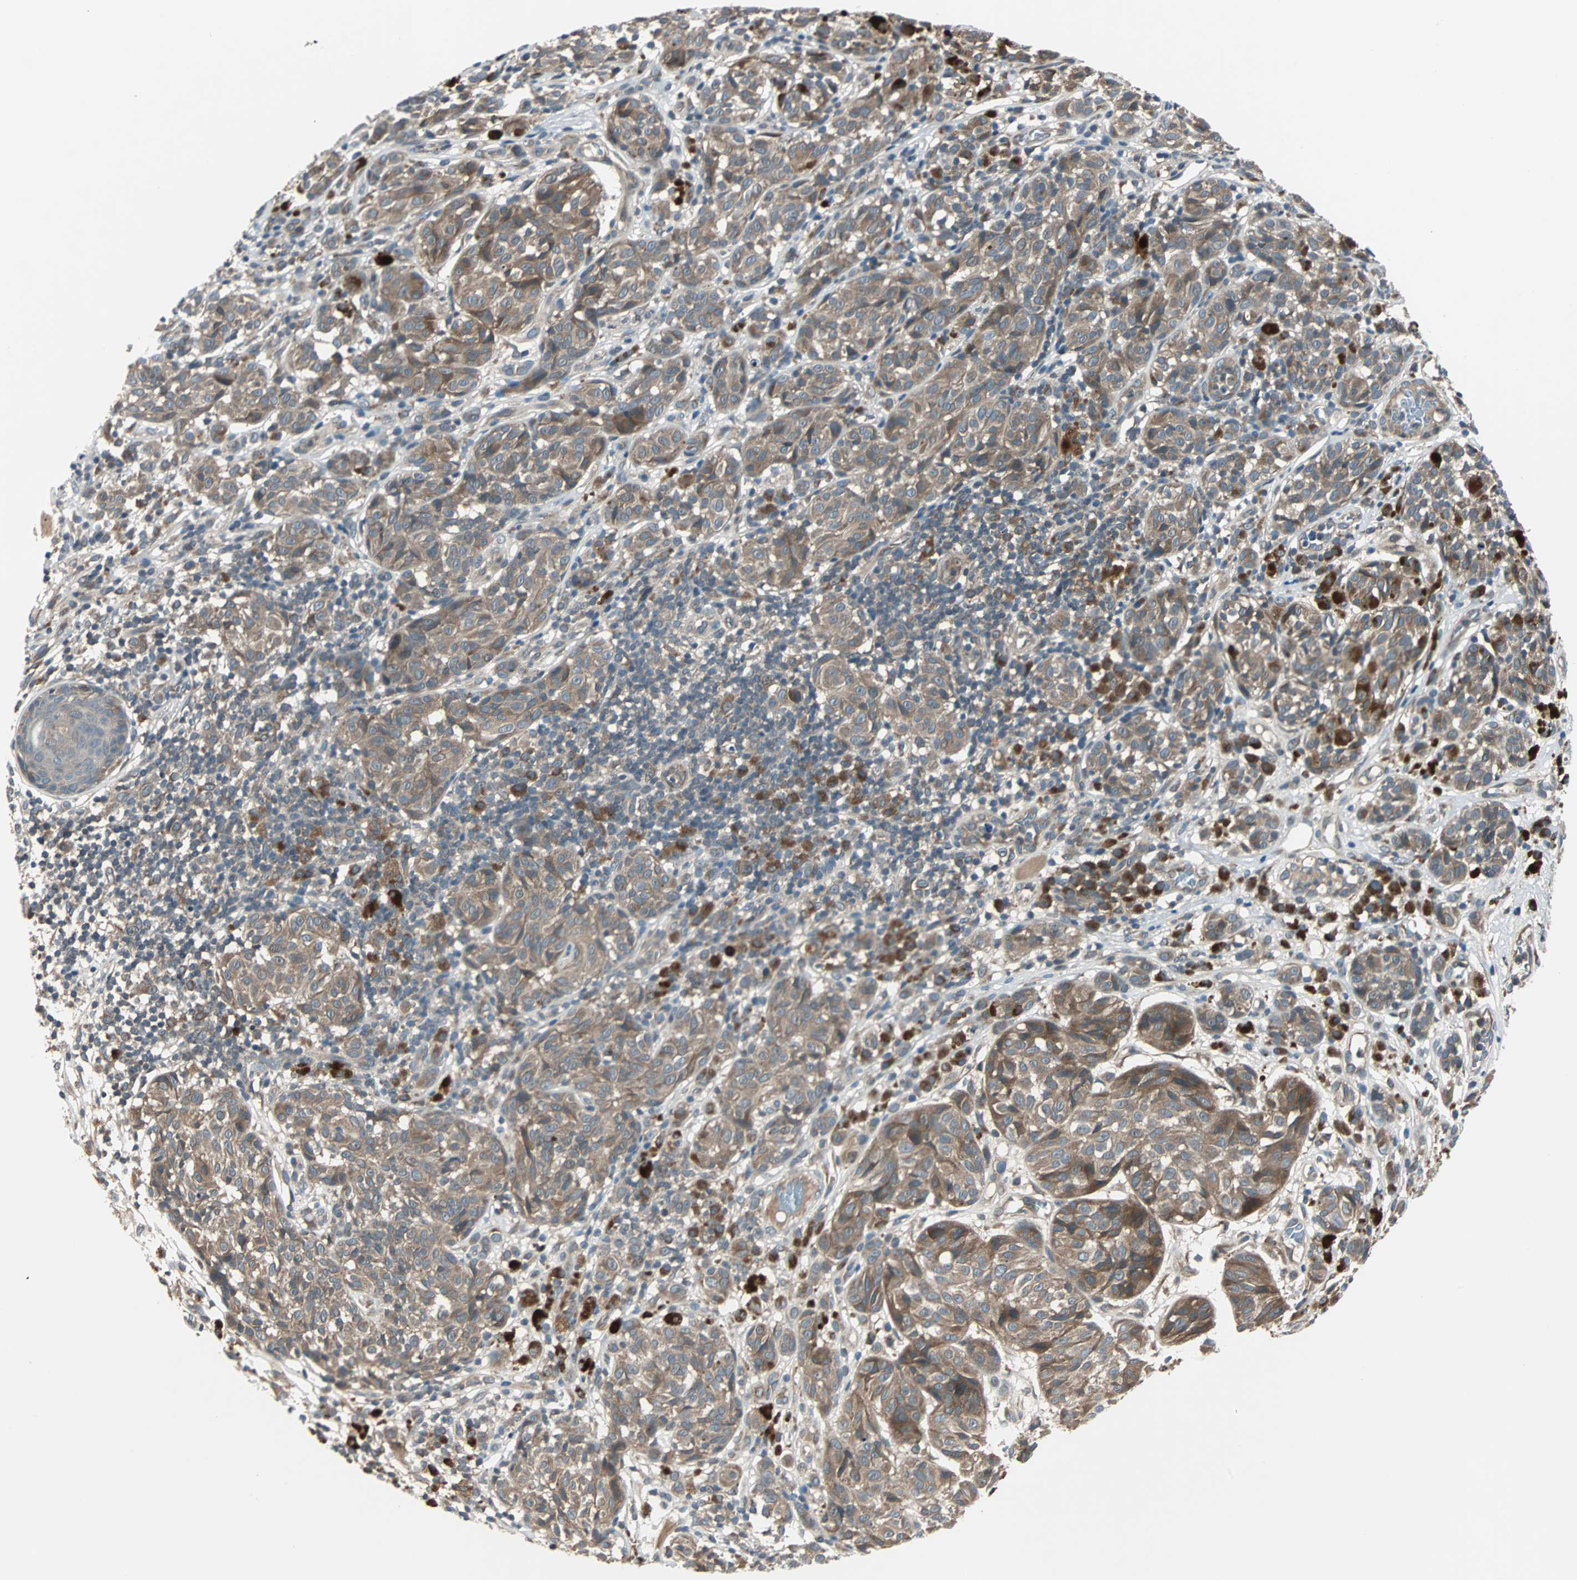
{"staining": {"intensity": "moderate", "quantity": ">75%", "location": "cytoplasmic/membranous"}, "tissue": "melanoma", "cell_type": "Tumor cells", "image_type": "cancer", "snomed": [{"axis": "morphology", "description": "Malignant melanoma, NOS"}, {"axis": "topography", "description": "Skin"}], "caption": "Protein staining exhibits moderate cytoplasmic/membranous expression in approximately >75% of tumor cells in melanoma.", "gene": "ARF1", "patient": {"sex": "female", "age": 46}}